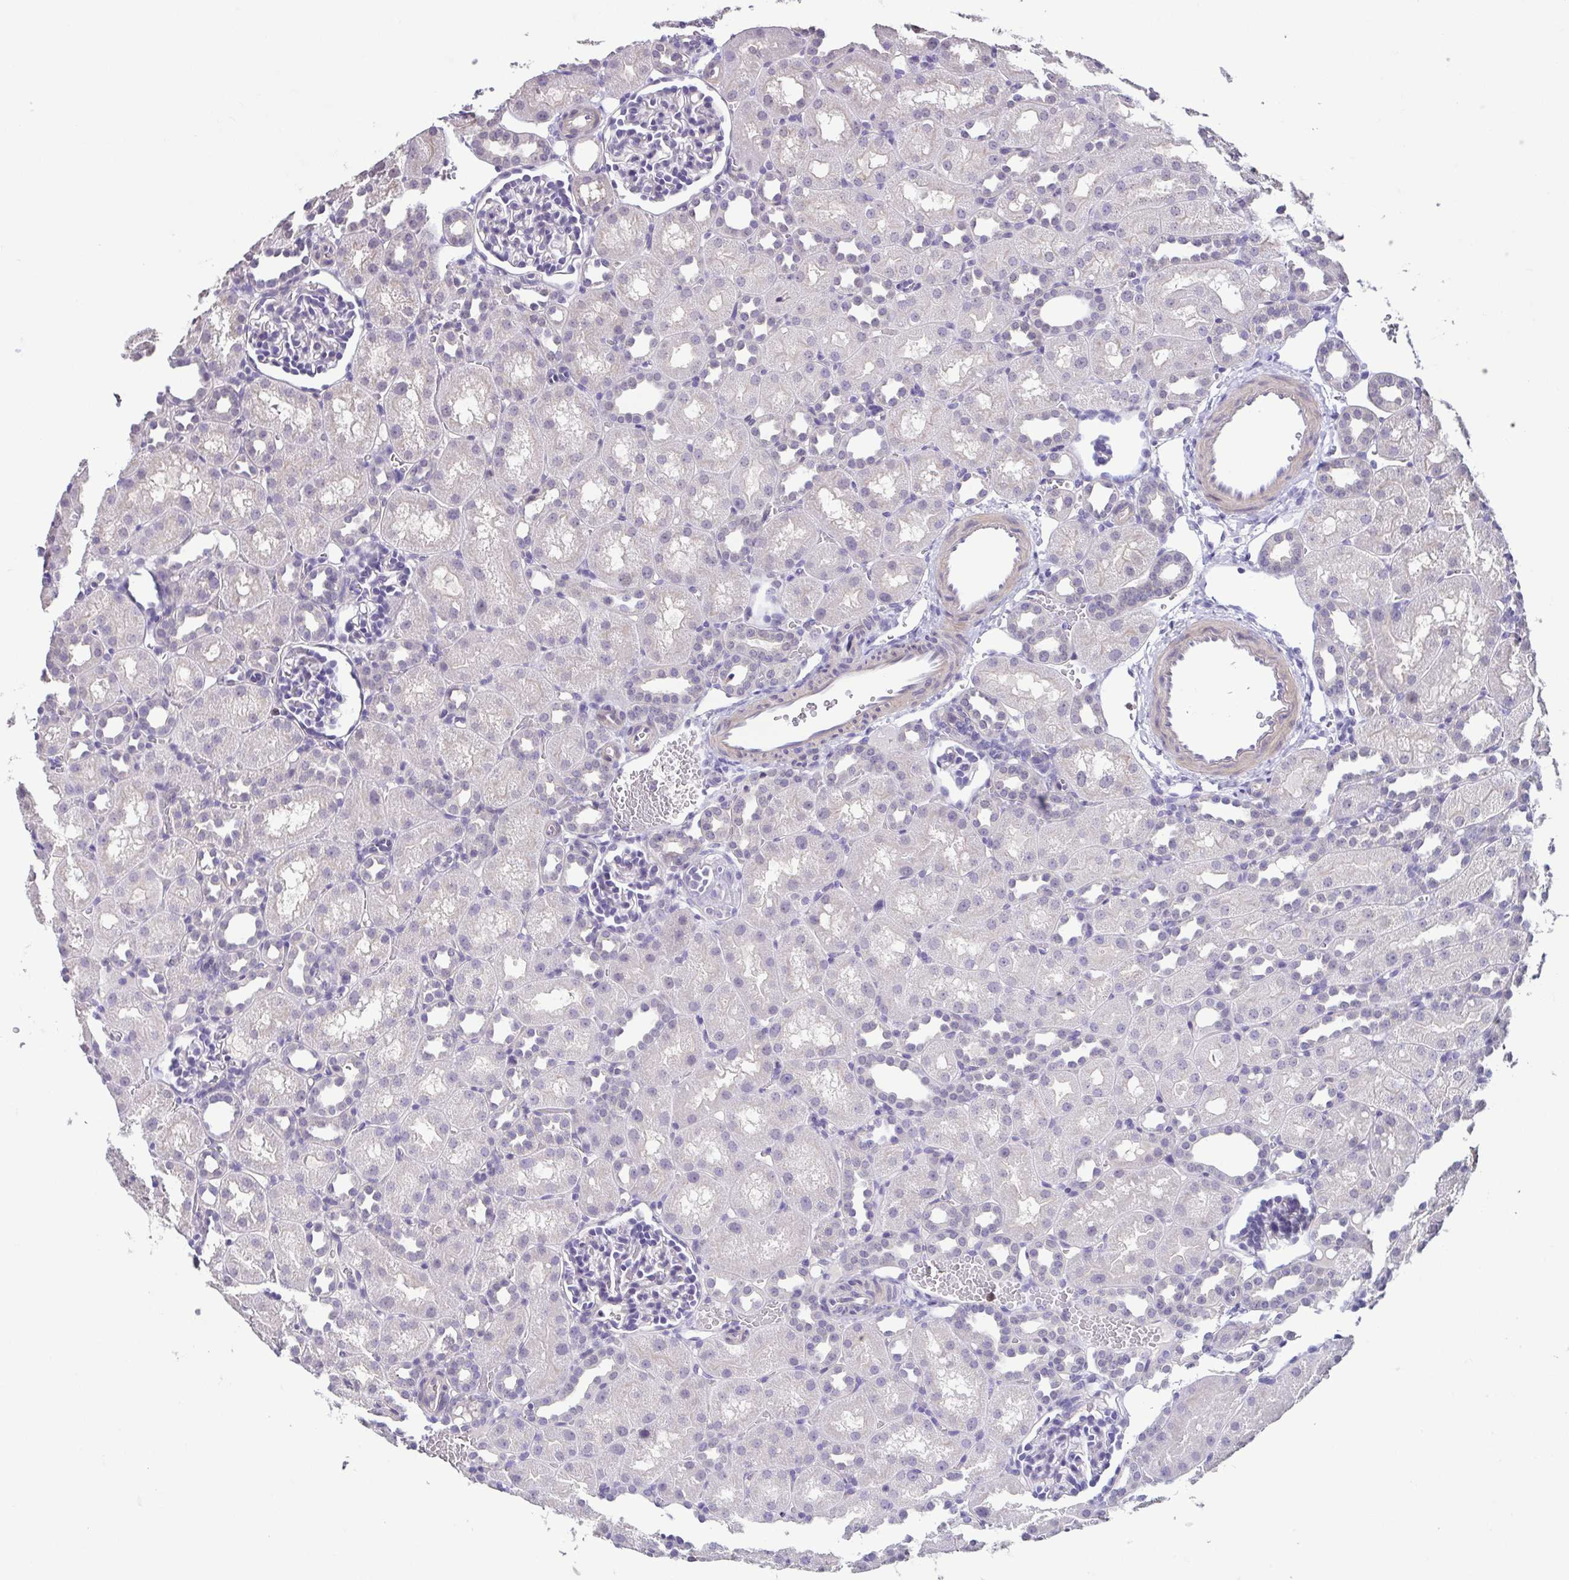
{"staining": {"intensity": "negative", "quantity": "none", "location": "none"}, "tissue": "kidney", "cell_type": "Cells in glomeruli", "image_type": "normal", "snomed": [{"axis": "morphology", "description": "Normal tissue, NOS"}, {"axis": "topography", "description": "Kidney"}], "caption": "A micrograph of kidney stained for a protein demonstrates no brown staining in cells in glomeruli. The staining is performed using DAB brown chromogen with nuclei counter-stained in using hematoxylin.", "gene": "ACTRT3", "patient": {"sex": "male", "age": 1}}